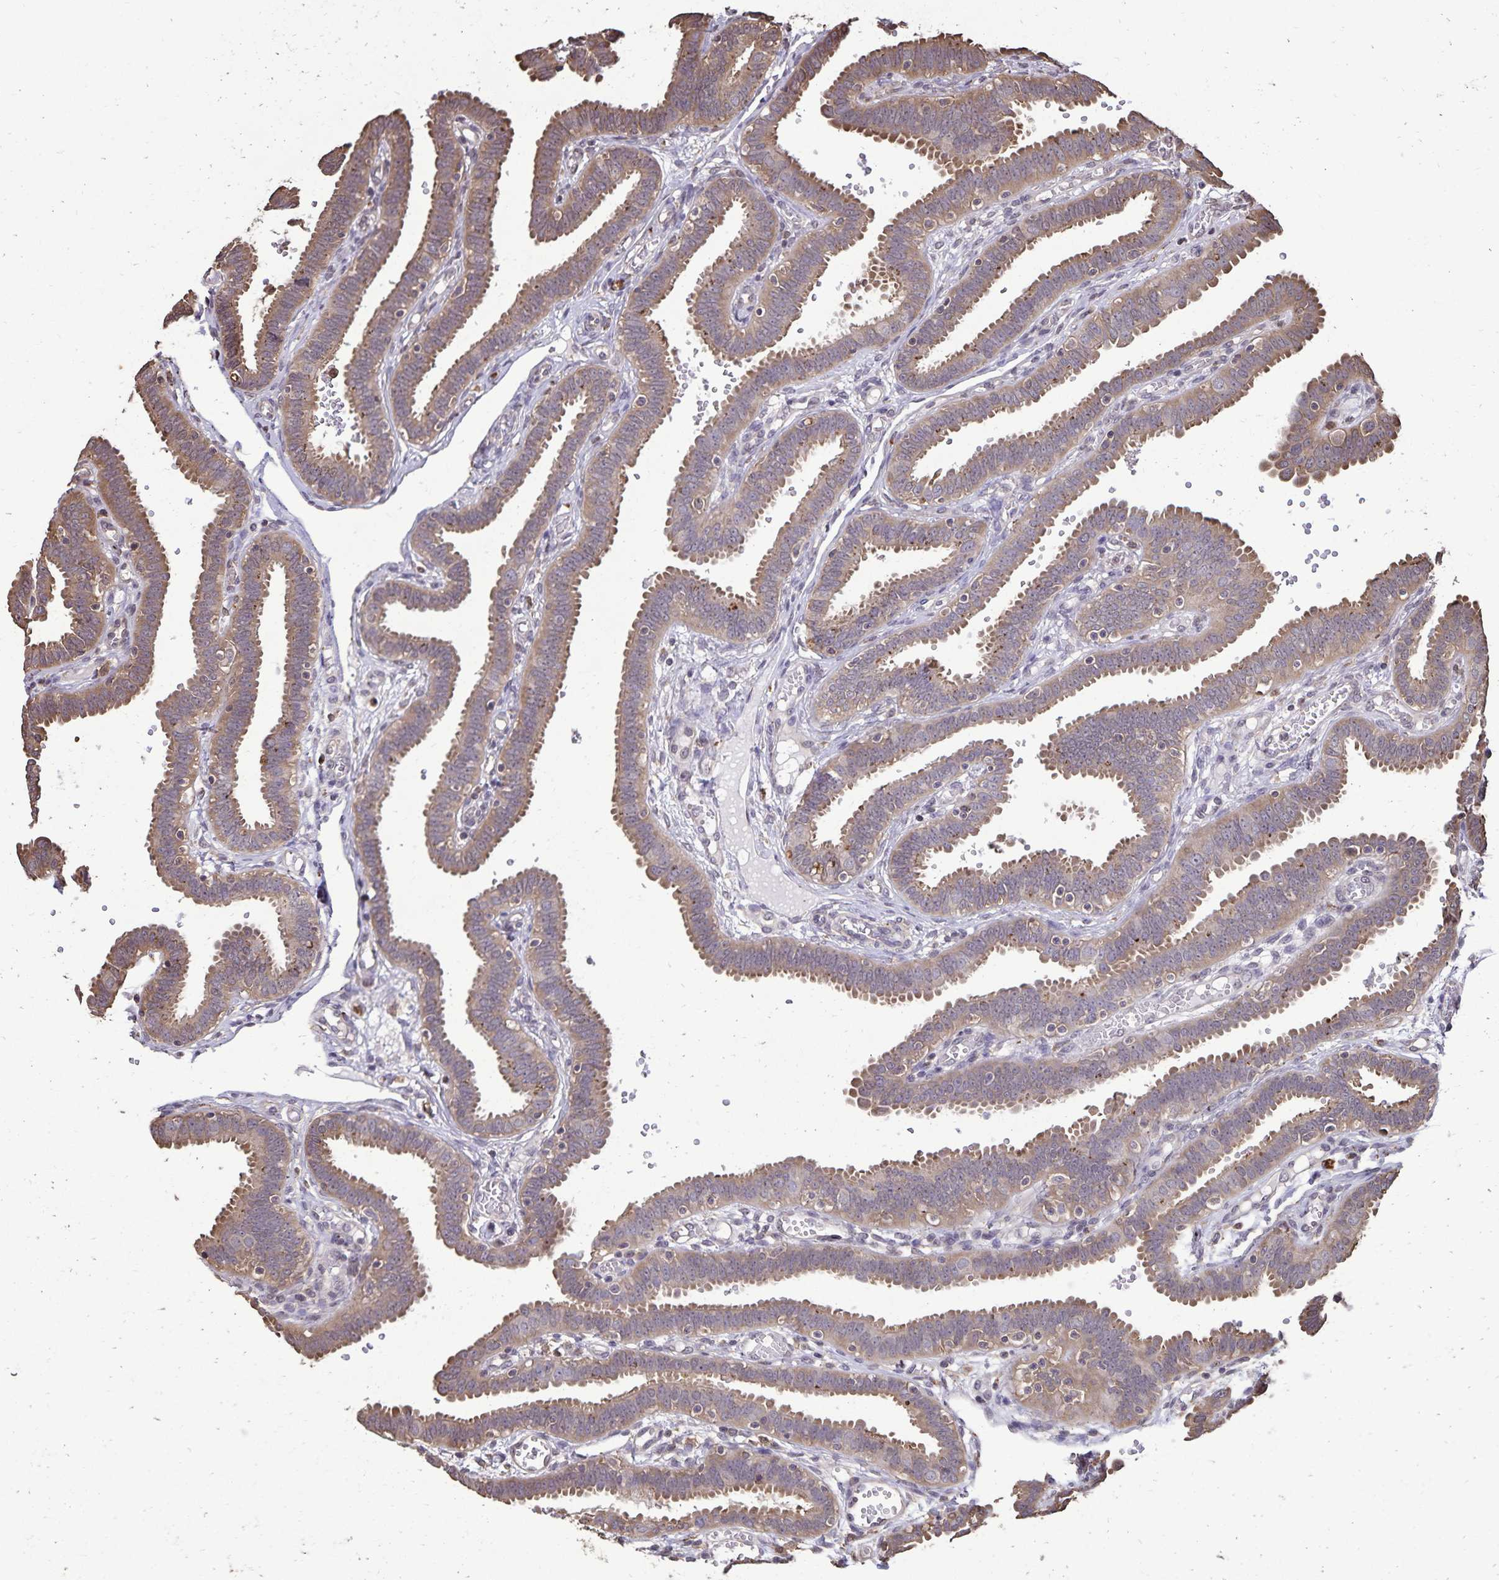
{"staining": {"intensity": "moderate", "quantity": ">75%", "location": "cytoplasmic/membranous"}, "tissue": "fallopian tube", "cell_type": "Glandular cells", "image_type": "normal", "snomed": [{"axis": "morphology", "description": "Normal tissue, NOS"}, {"axis": "topography", "description": "Fallopian tube"}], "caption": "This photomicrograph demonstrates IHC staining of benign fallopian tube, with medium moderate cytoplasmic/membranous expression in about >75% of glandular cells.", "gene": "CHMP1B", "patient": {"sex": "female", "age": 37}}